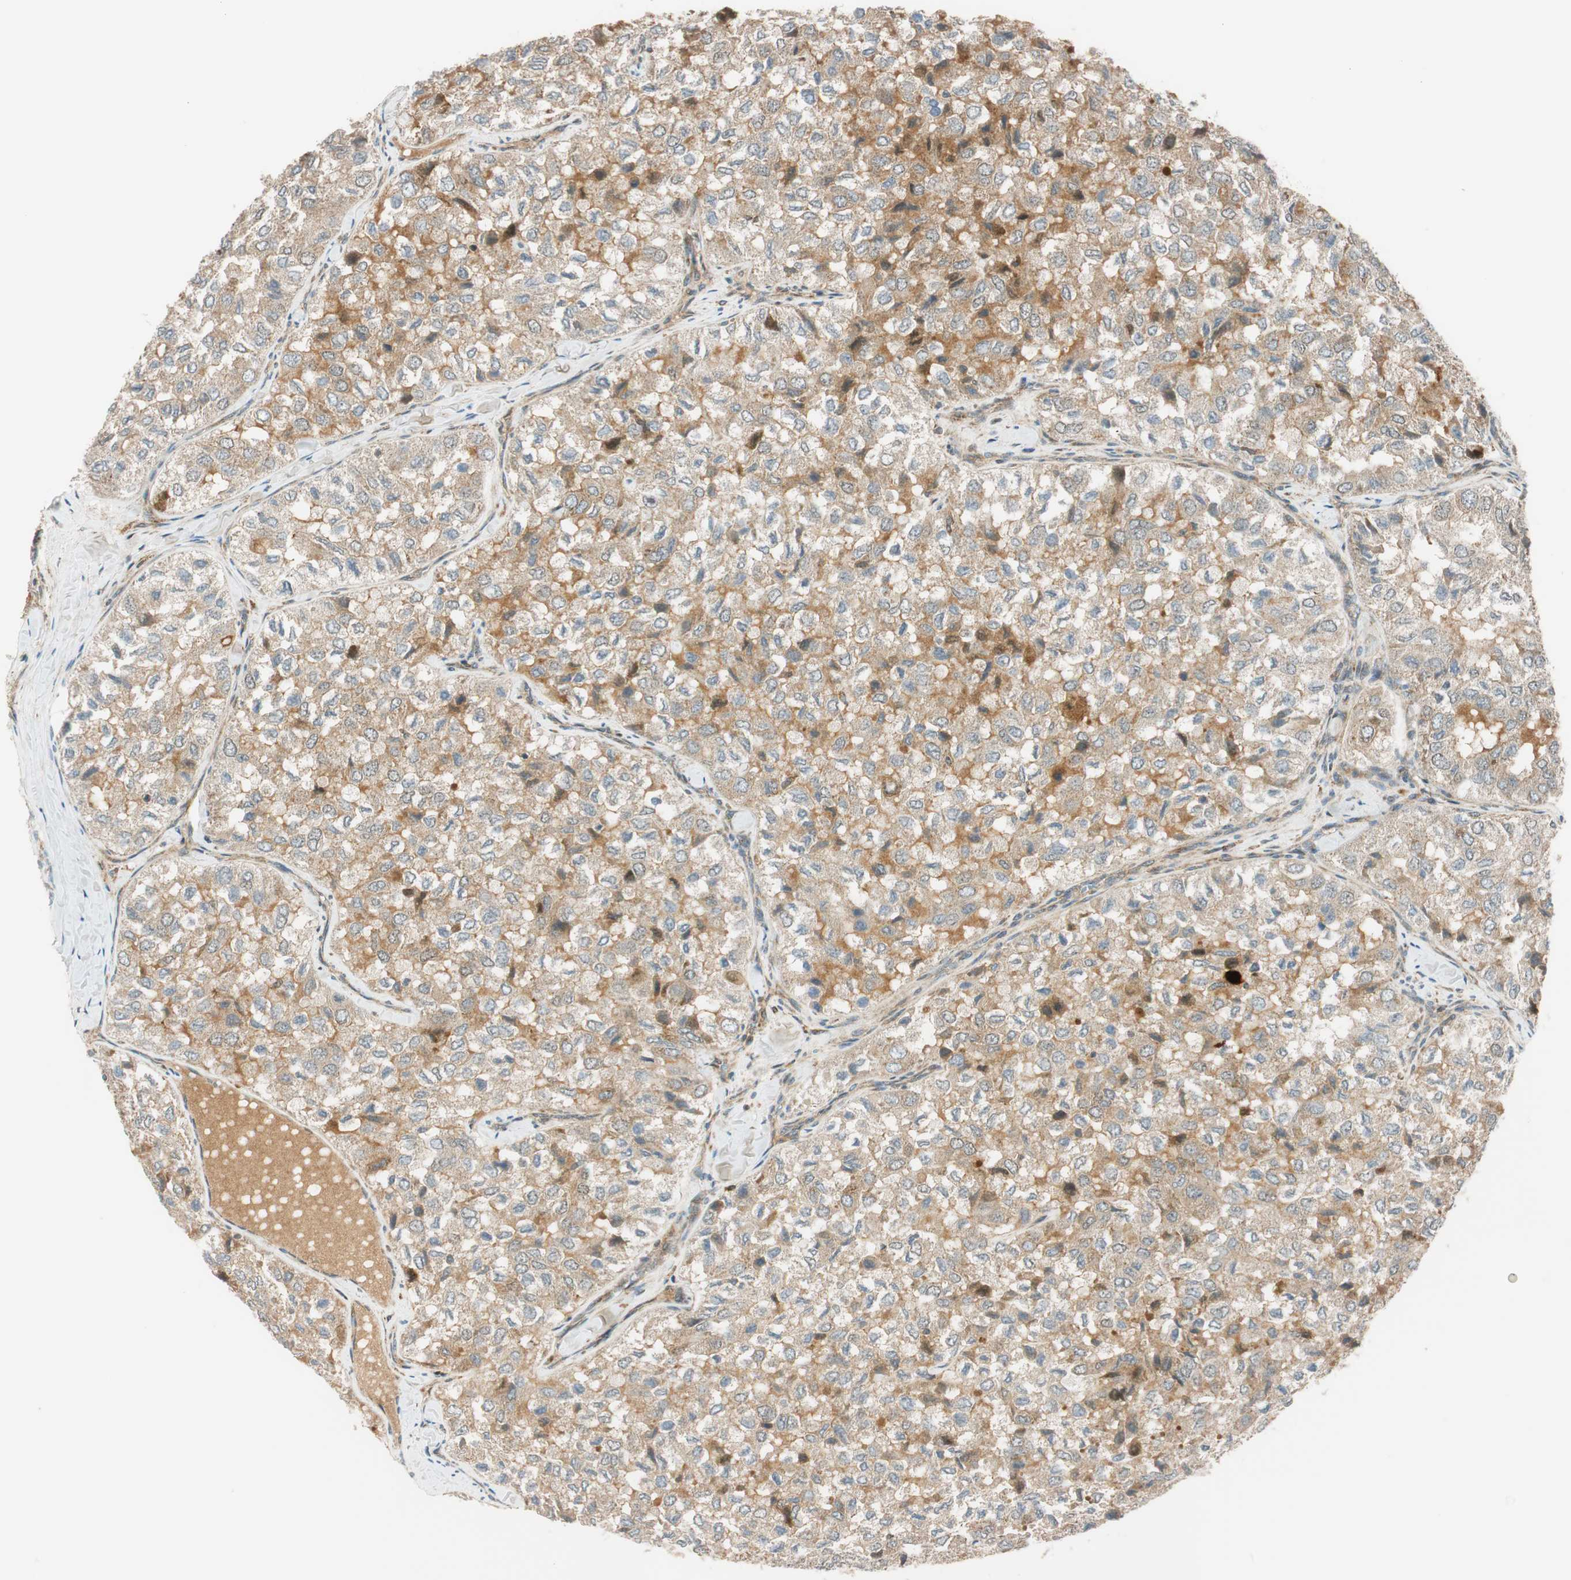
{"staining": {"intensity": "weak", "quantity": ">75%", "location": "cytoplasmic/membranous"}, "tissue": "thyroid cancer", "cell_type": "Tumor cells", "image_type": "cancer", "snomed": [{"axis": "morphology", "description": "Follicular adenoma carcinoma, NOS"}, {"axis": "topography", "description": "Thyroid gland"}], "caption": "Immunohistochemistry of thyroid cancer (follicular adenoma carcinoma) shows low levels of weak cytoplasmic/membranous expression in about >75% of tumor cells.", "gene": "ABI1", "patient": {"sex": "male", "age": 75}}